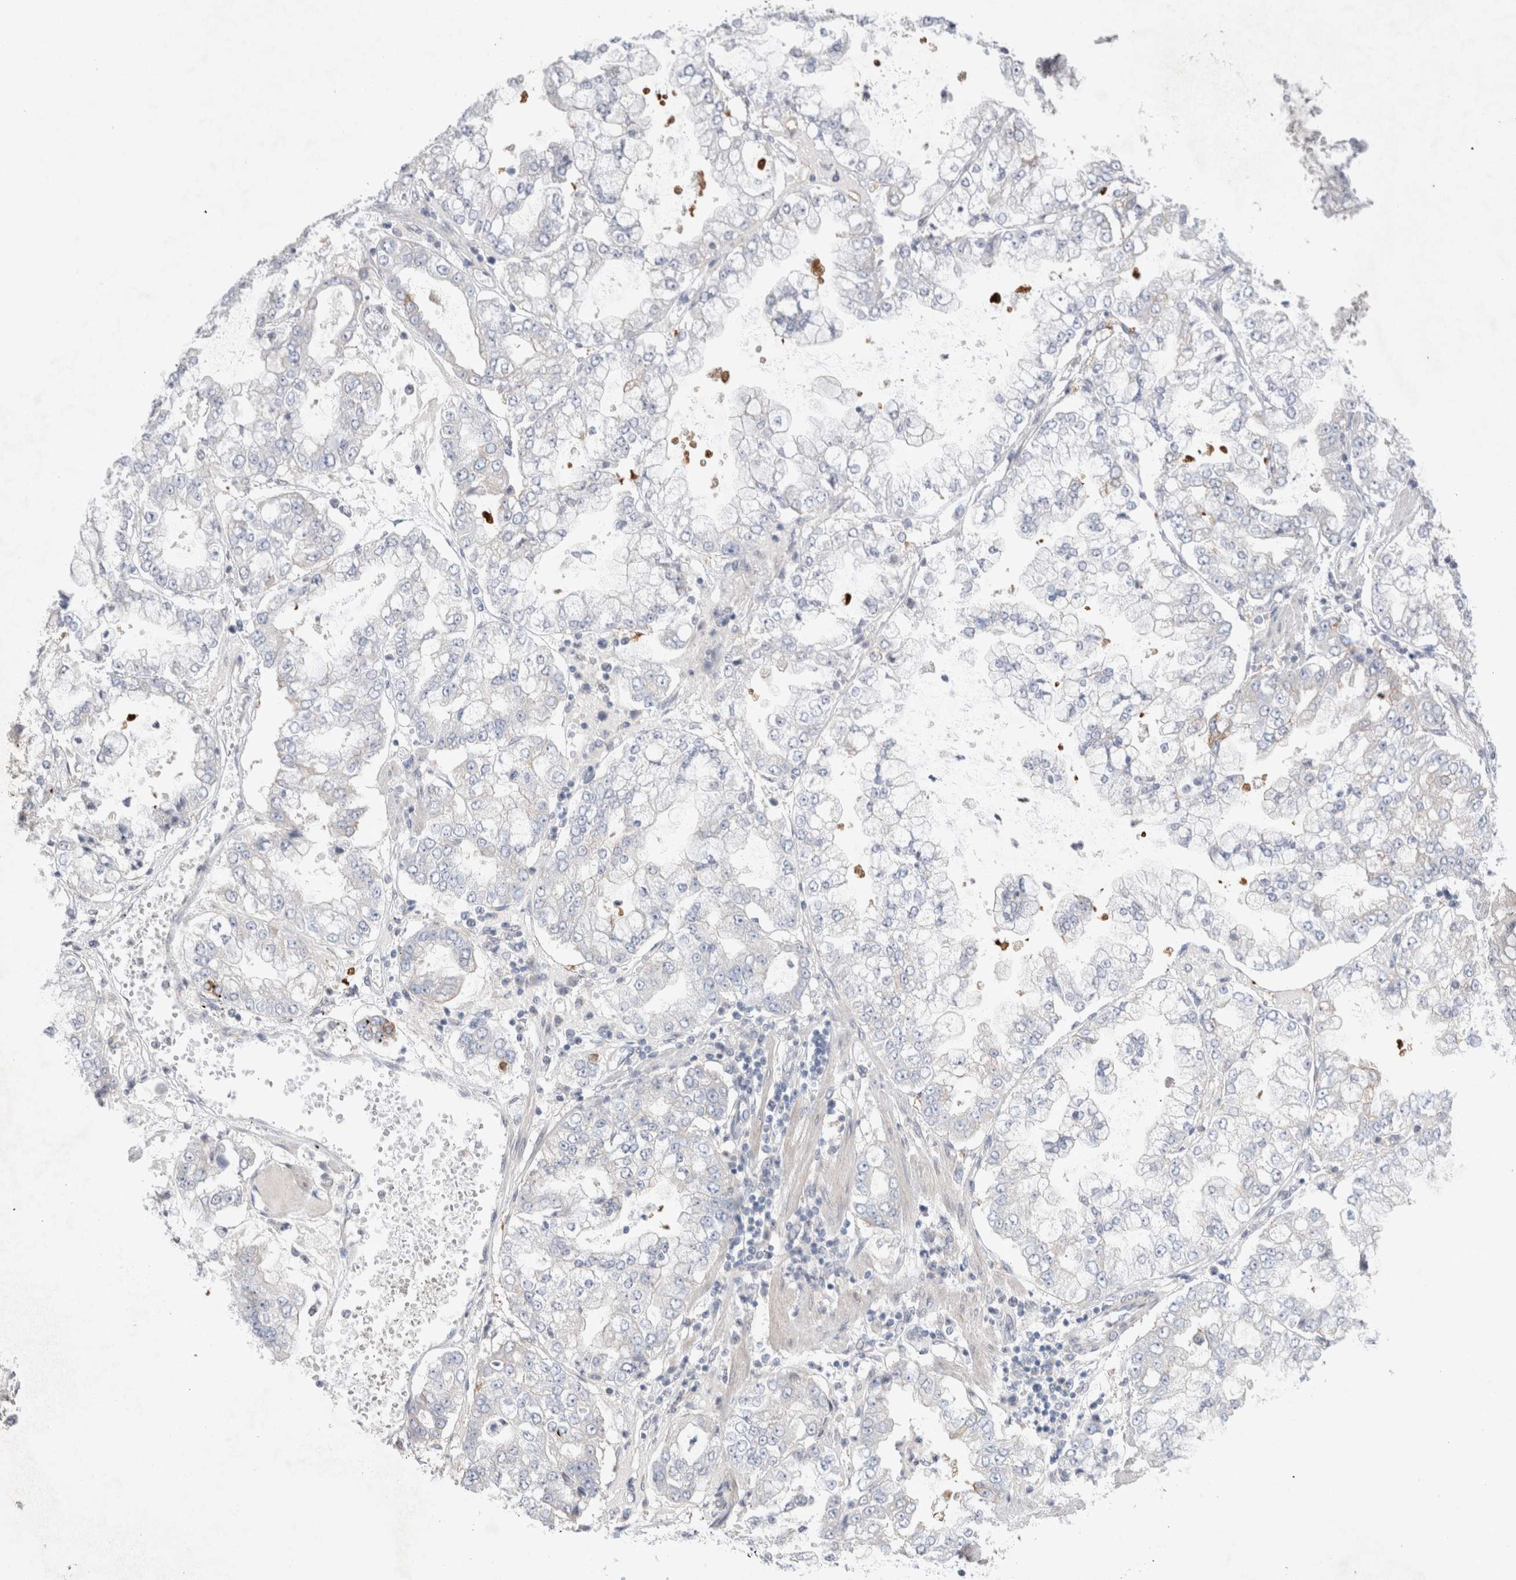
{"staining": {"intensity": "negative", "quantity": "none", "location": "none"}, "tissue": "stomach cancer", "cell_type": "Tumor cells", "image_type": "cancer", "snomed": [{"axis": "morphology", "description": "Adenocarcinoma, NOS"}, {"axis": "topography", "description": "Stomach"}], "caption": "Immunohistochemistry photomicrograph of neoplastic tissue: stomach cancer stained with DAB (3,3'-diaminobenzidine) exhibits no significant protein staining in tumor cells.", "gene": "BICD2", "patient": {"sex": "male", "age": 76}}